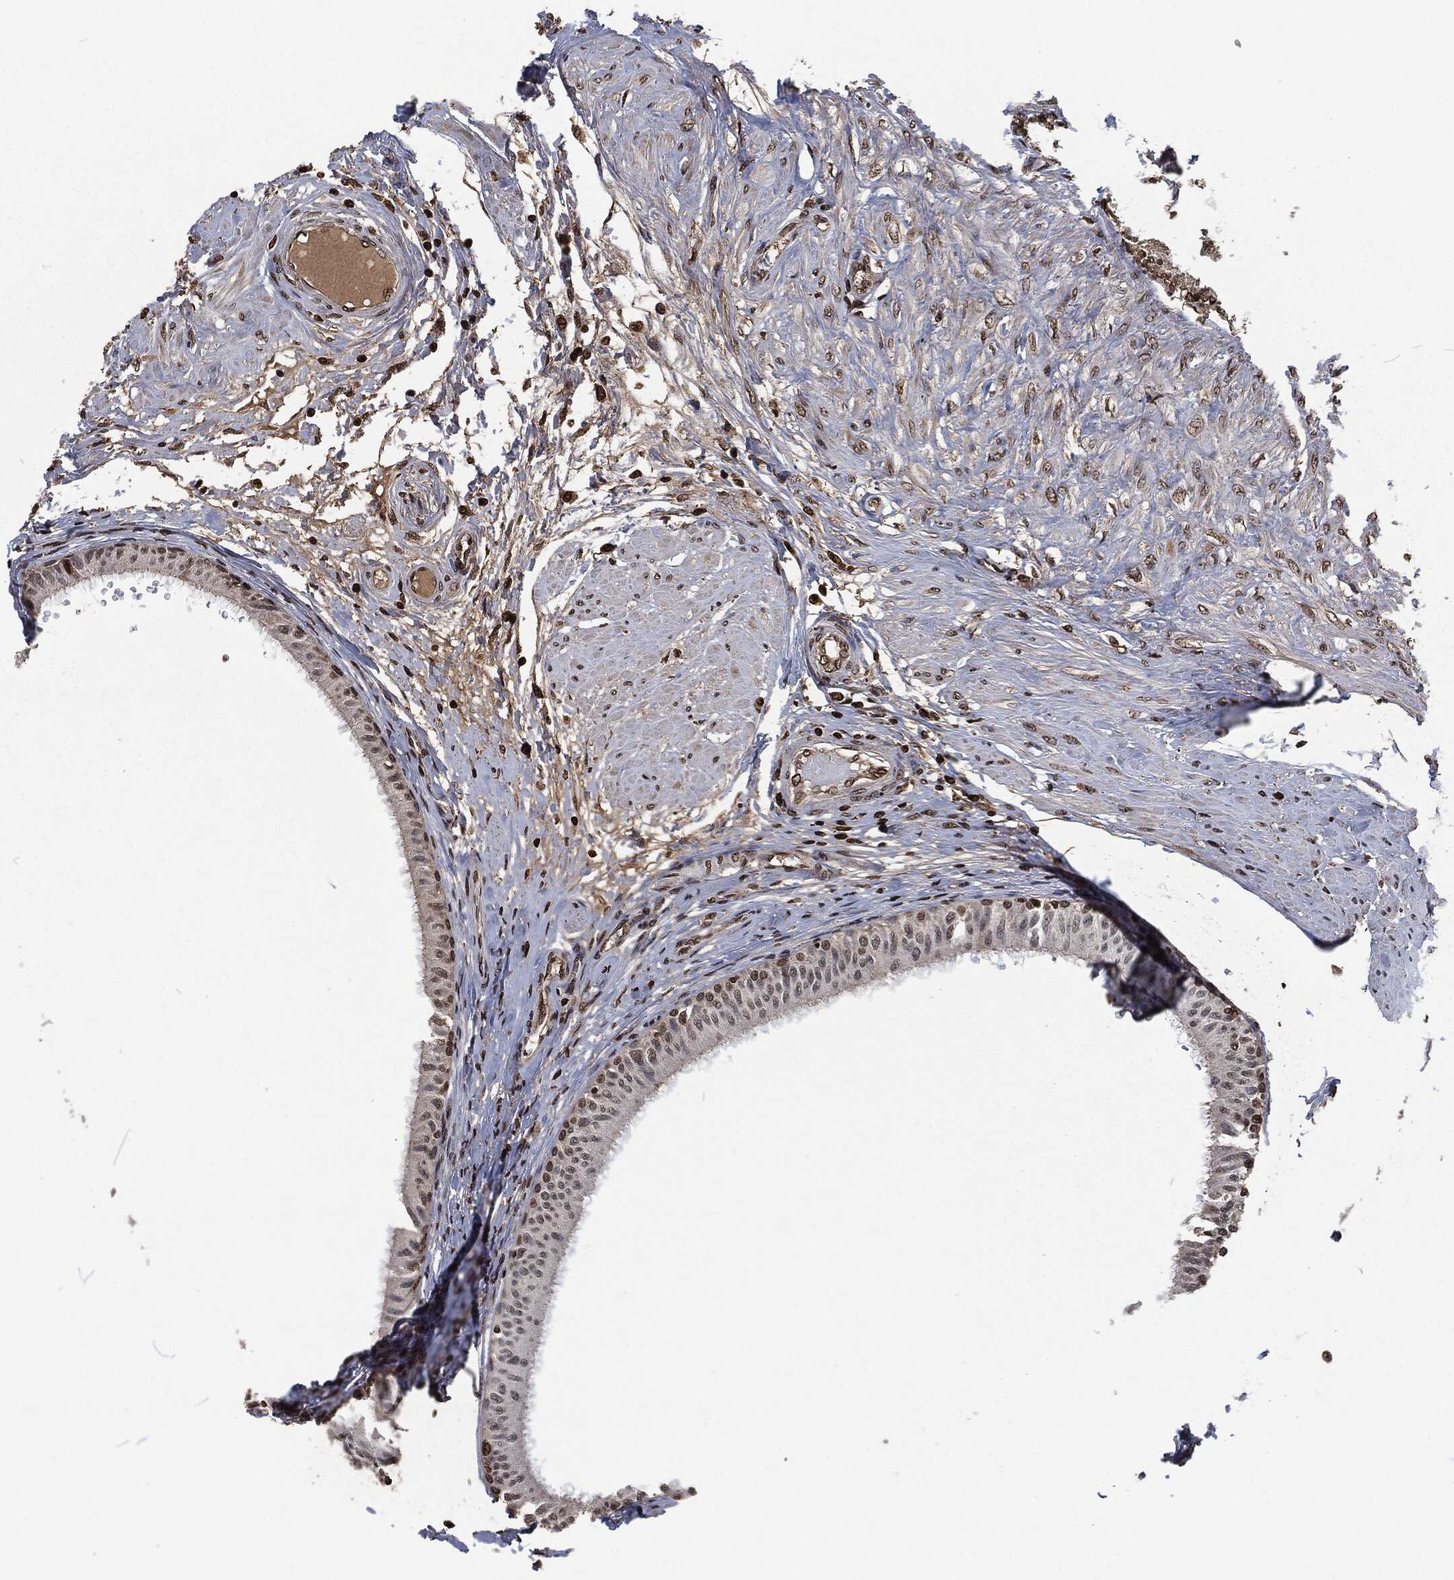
{"staining": {"intensity": "strong", "quantity": "<25%", "location": "nuclear"}, "tissue": "epididymis", "cell_type": "Glandular cells", "image_type": "normal", "snomed": [{"axis": "morphology", "description": "Normal tissue, NOS"}, {"axis": "morphology", "description": "Seminoma, NOS"}, {"axis": "topography", "description": "Testis"}, {"axis": "topography", "description": "Epididymis"}], "caption": "Epididymis stained with a protein marker shows strong staining in glandular cells.", "gene": "SNAI1", "patient": {"sex": "male", "age": 61}}